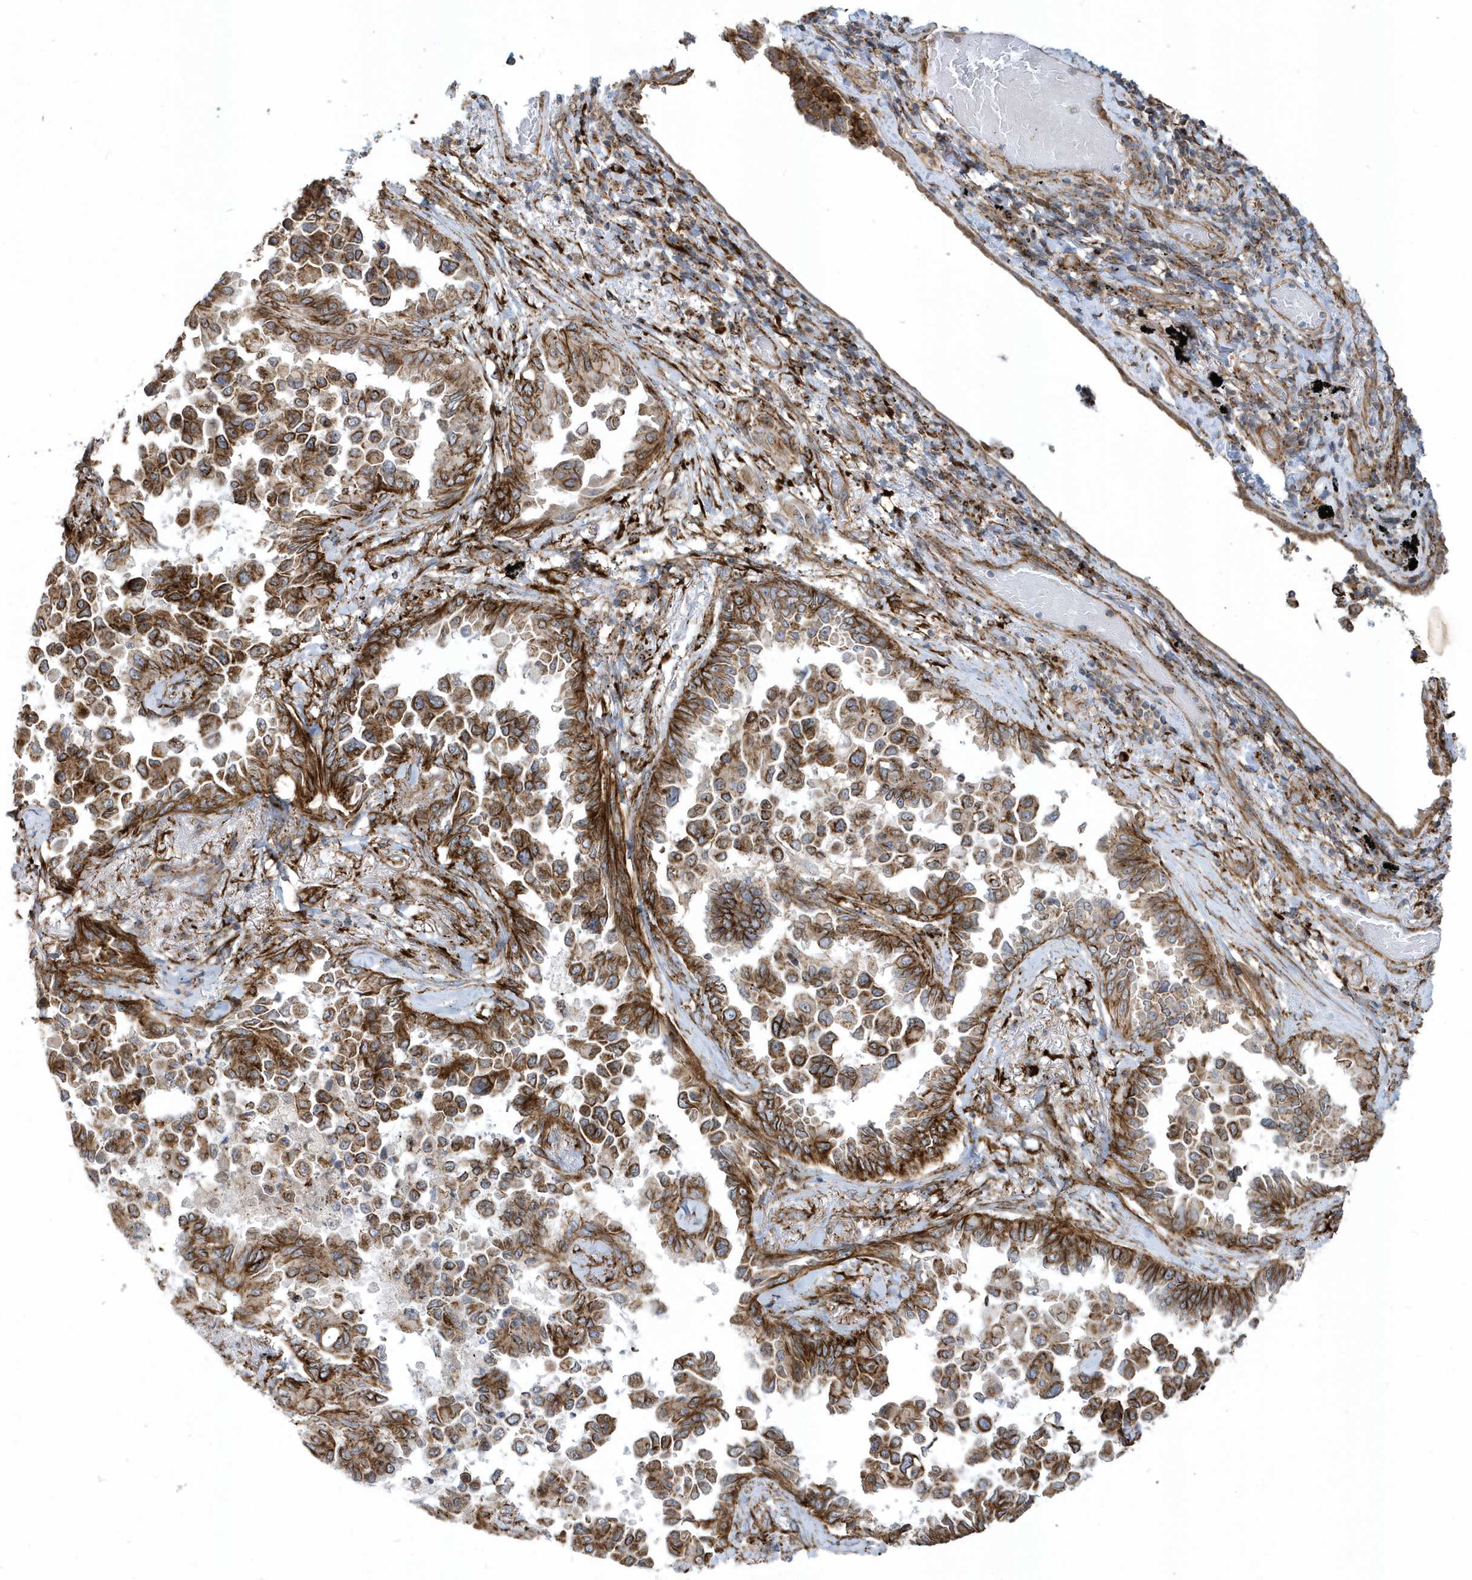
{"staining": {"intensity": "strong", "quantity": ">75%", "location": "cytoplasmic/membranous"}, "tissue": "lung cancer", "cell_type": "Tumor cells", "image_type": "cancer", "snomed": [{"axis": "morphology", "description": "Adenocarcinoma, NOS"}, {"axis": "topography", "description": "Lung"}], "caption": "Protein analysis of lung adenocarcinoma tissue exhibits strong cytoplasmic/membranous expression in about >75% of tumor cells.", "gene": "HRH4", "patient": {"sex": "female", "age": 67}}